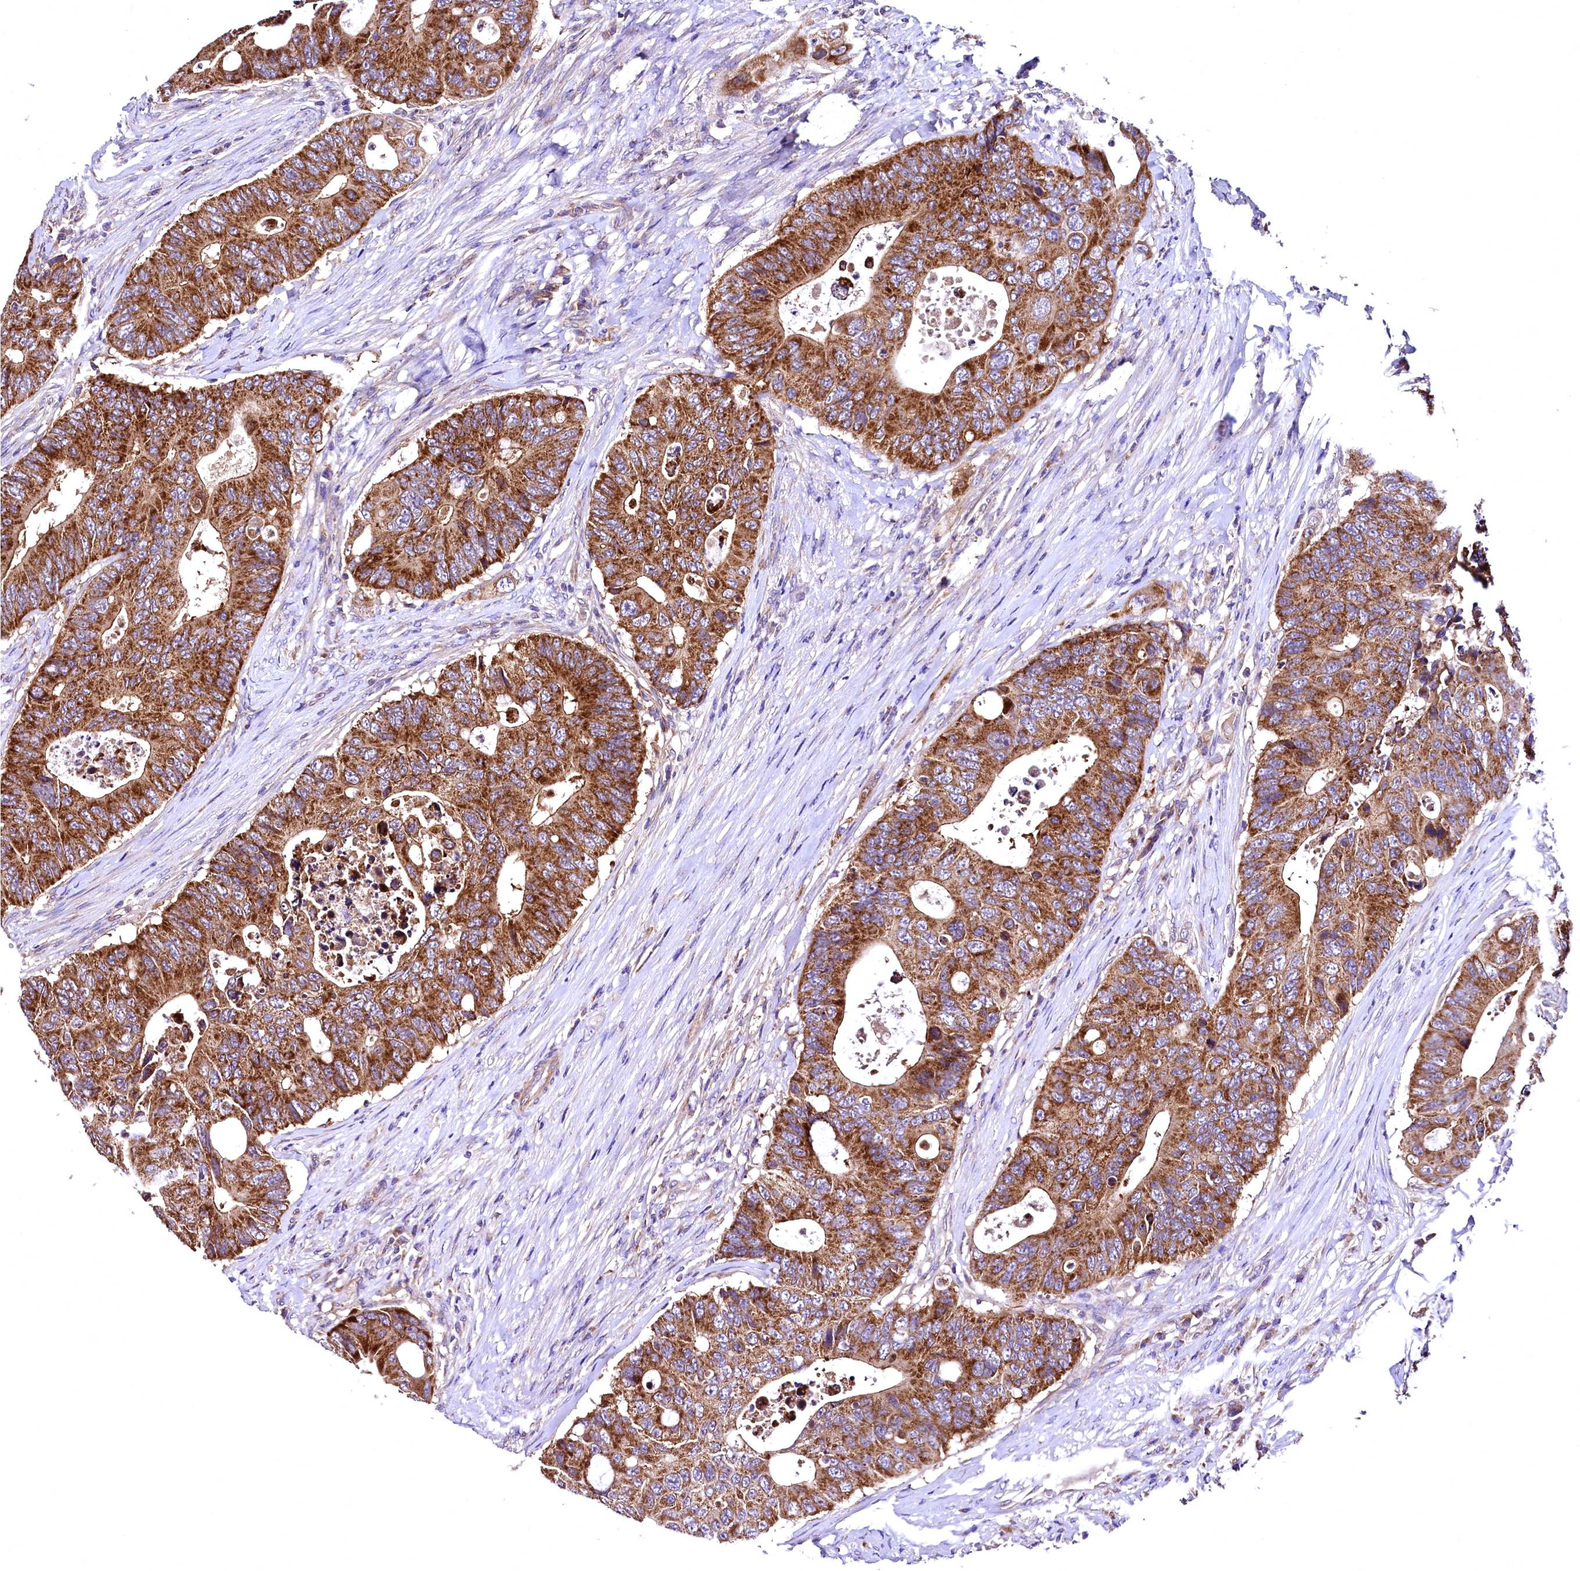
{"staining": {"intensity": "strong", "quantity": ">75%", "location": "cytoplasmic/membranous"}, "tissue": "colorectal cancer", "cell_type": "Tumor cells", "image_type": "cancer", "snomed": [{"axis": "morphology", "description": "Adenocarcinoma, NOS"}, {"axis": "topography", "description": "Colon"}], "caption": "Immunohistochemistry photomicrograph of neoplastic tissue: human adenocarcinoma (colorectal) stained using immunohistochemistry (IHC) shows high levels of strong protein expression localized specifically in the cytoplasmic/membranous of tumor cells, appearing as a cytoplasmic/membranous brown color.", "gene": "MRPL57", "patient": {"sex": "male", "age": 71}}